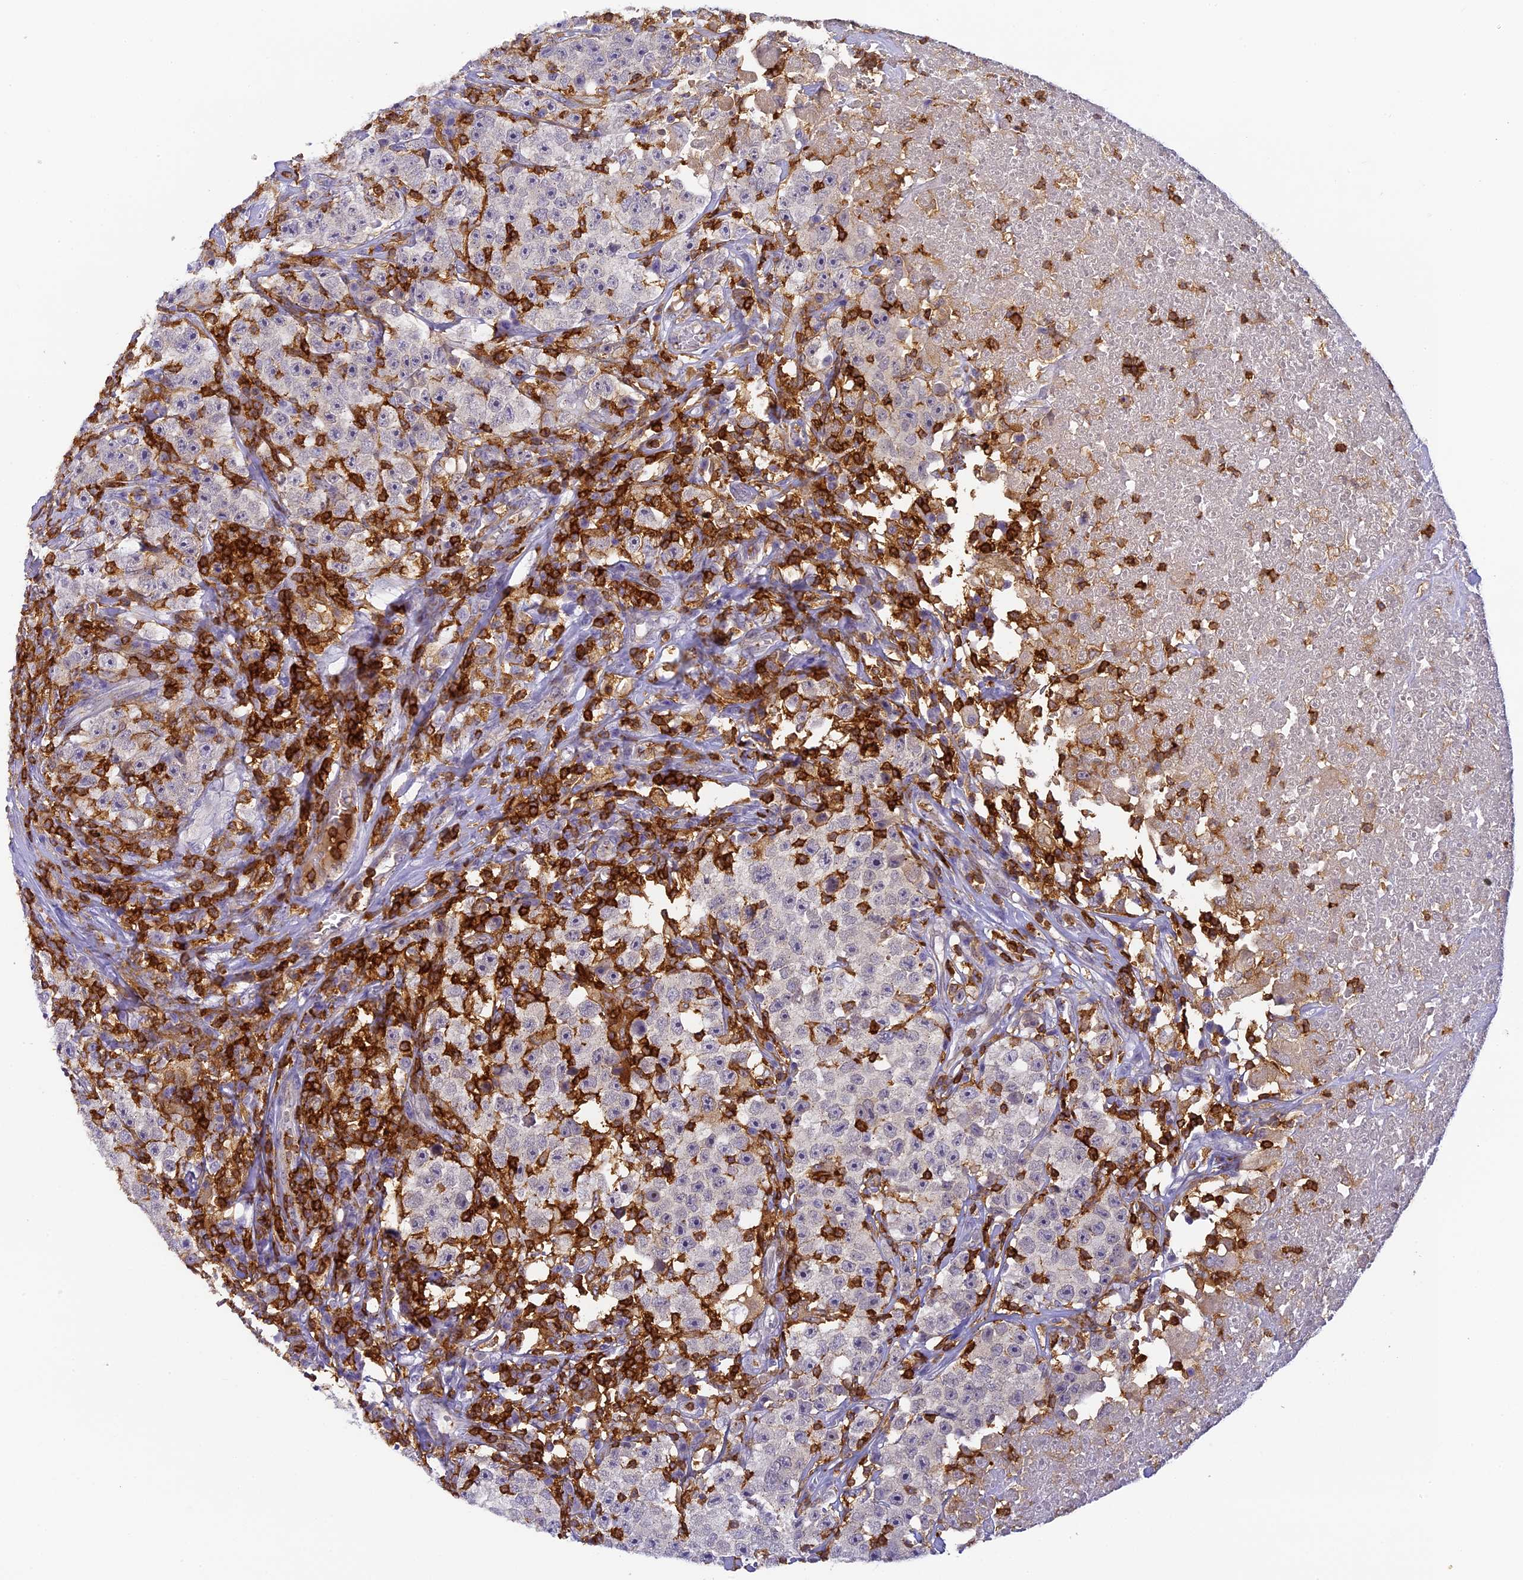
{"staining": {"intensity": "negative", "quantity": "none", "location": "none"}, "tissue": "testis cancer", "cell_type": "Tumor cells", "image_type": "cancer", "snomed": [{"axis": "morphology", "description": "Seminoma, NOS"}, {"axis": "topography", "description": "Testis"}], "caption": "High power microscopy image of an immunohistochemistry image of testis cancer, revealing no significant expression in tumor cells.", "gene": "FYB1", "patient": {"sex": "male", "age": 22}}